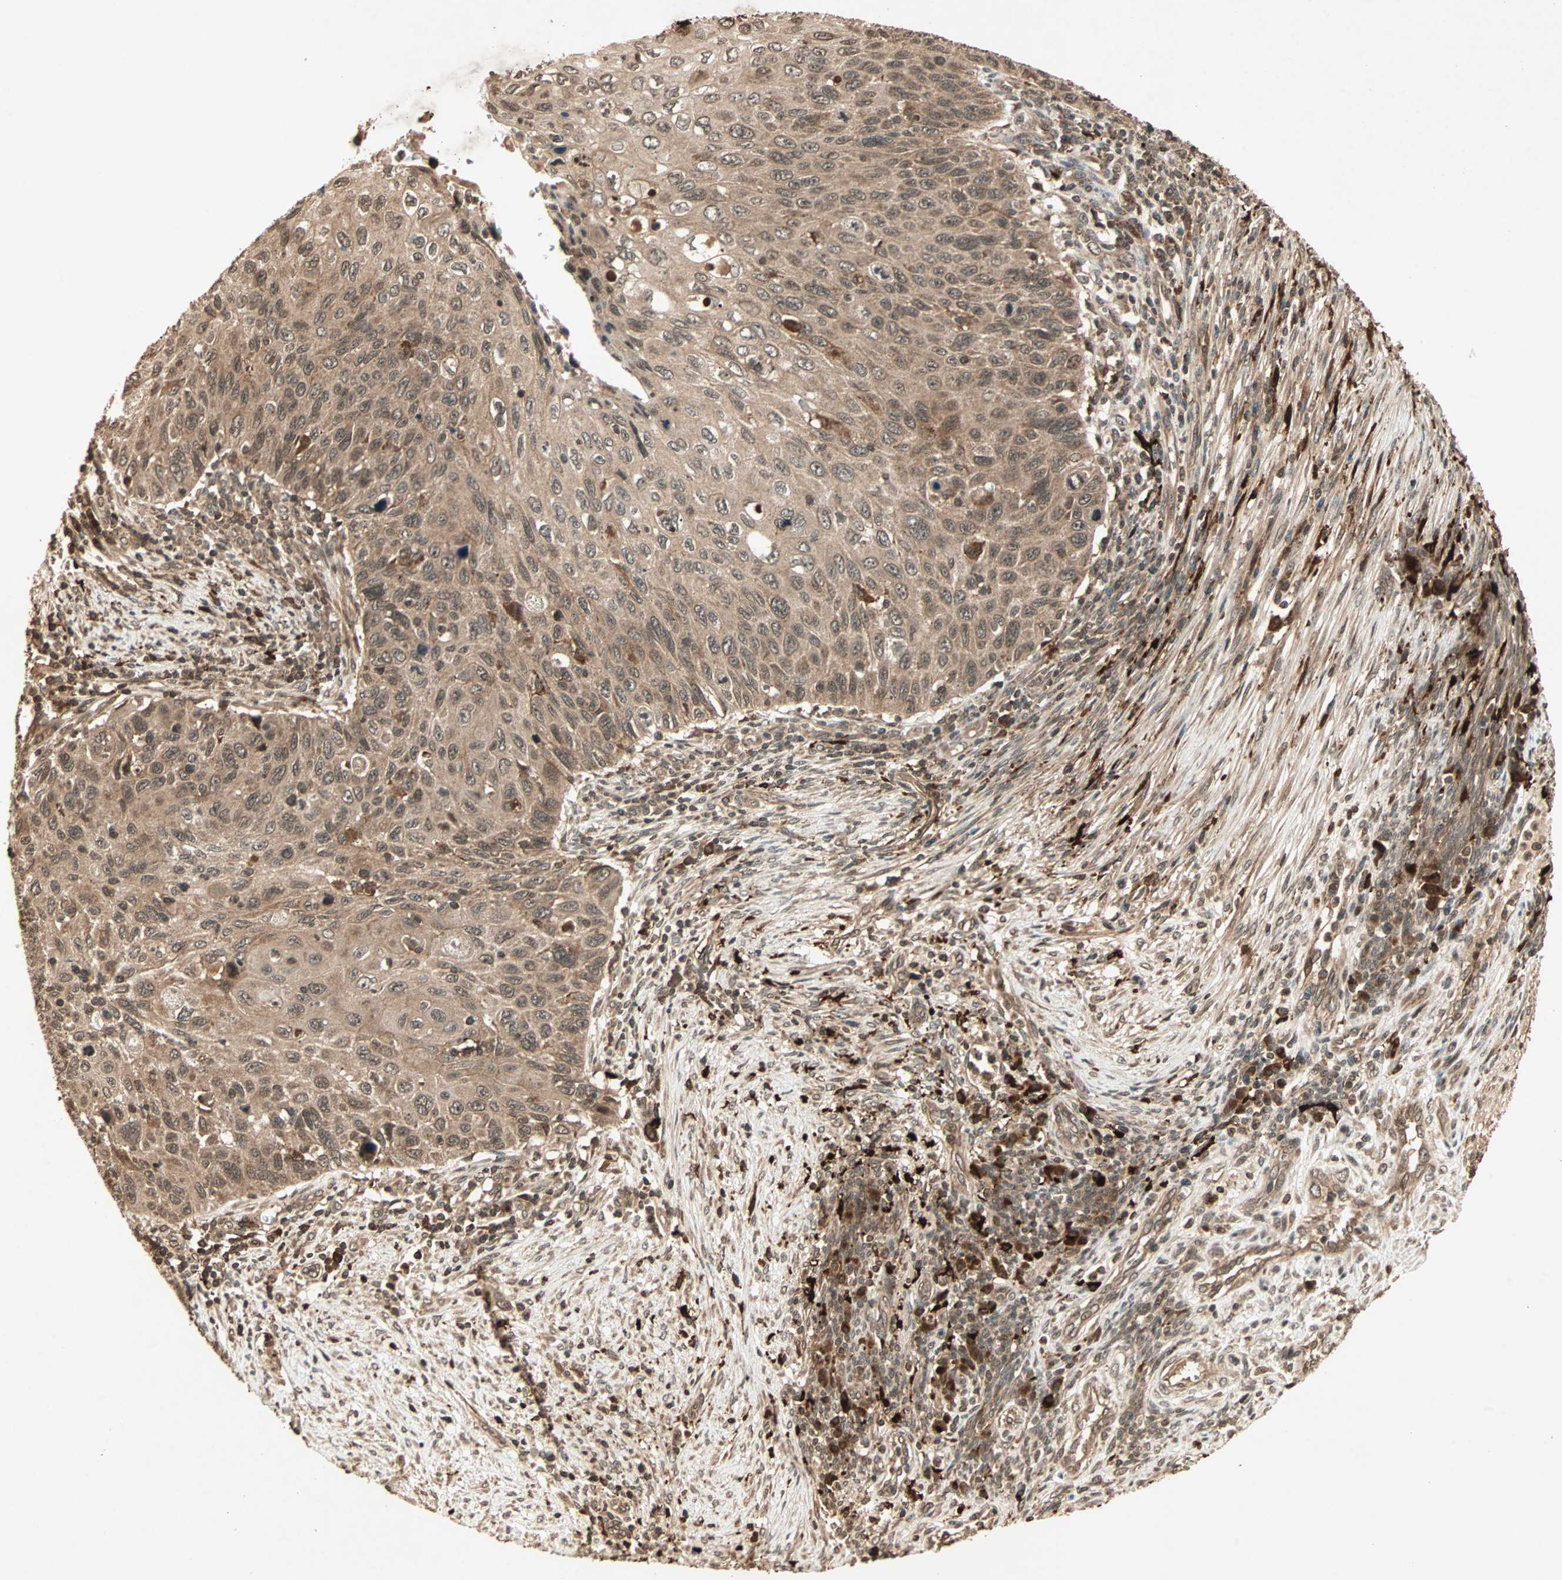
{"staining": {"intensity": "moderate", "quantity": ">75%", "location": "cytoplasmic/membranous"}, "tissue": "cervical cancer", "cell_type": "Tumor cells", "image_type": "cancer", "snomed": [{"axis": "morphology", "description": "Squamous cell carcinoma, NOS"}, {"axis": "topography", "description": "Cervix"}], "caption": "Squamous cell carcinoma (cervical) stained with DAB (3,3'-diaminobenzidine) immunohistochemistry reveals medium levels of moderate cytoplasmic/membranous expression in about >75% of tumor cells.", "gene": "RFFL", "patient": {"sex": "female", "age": 70}}